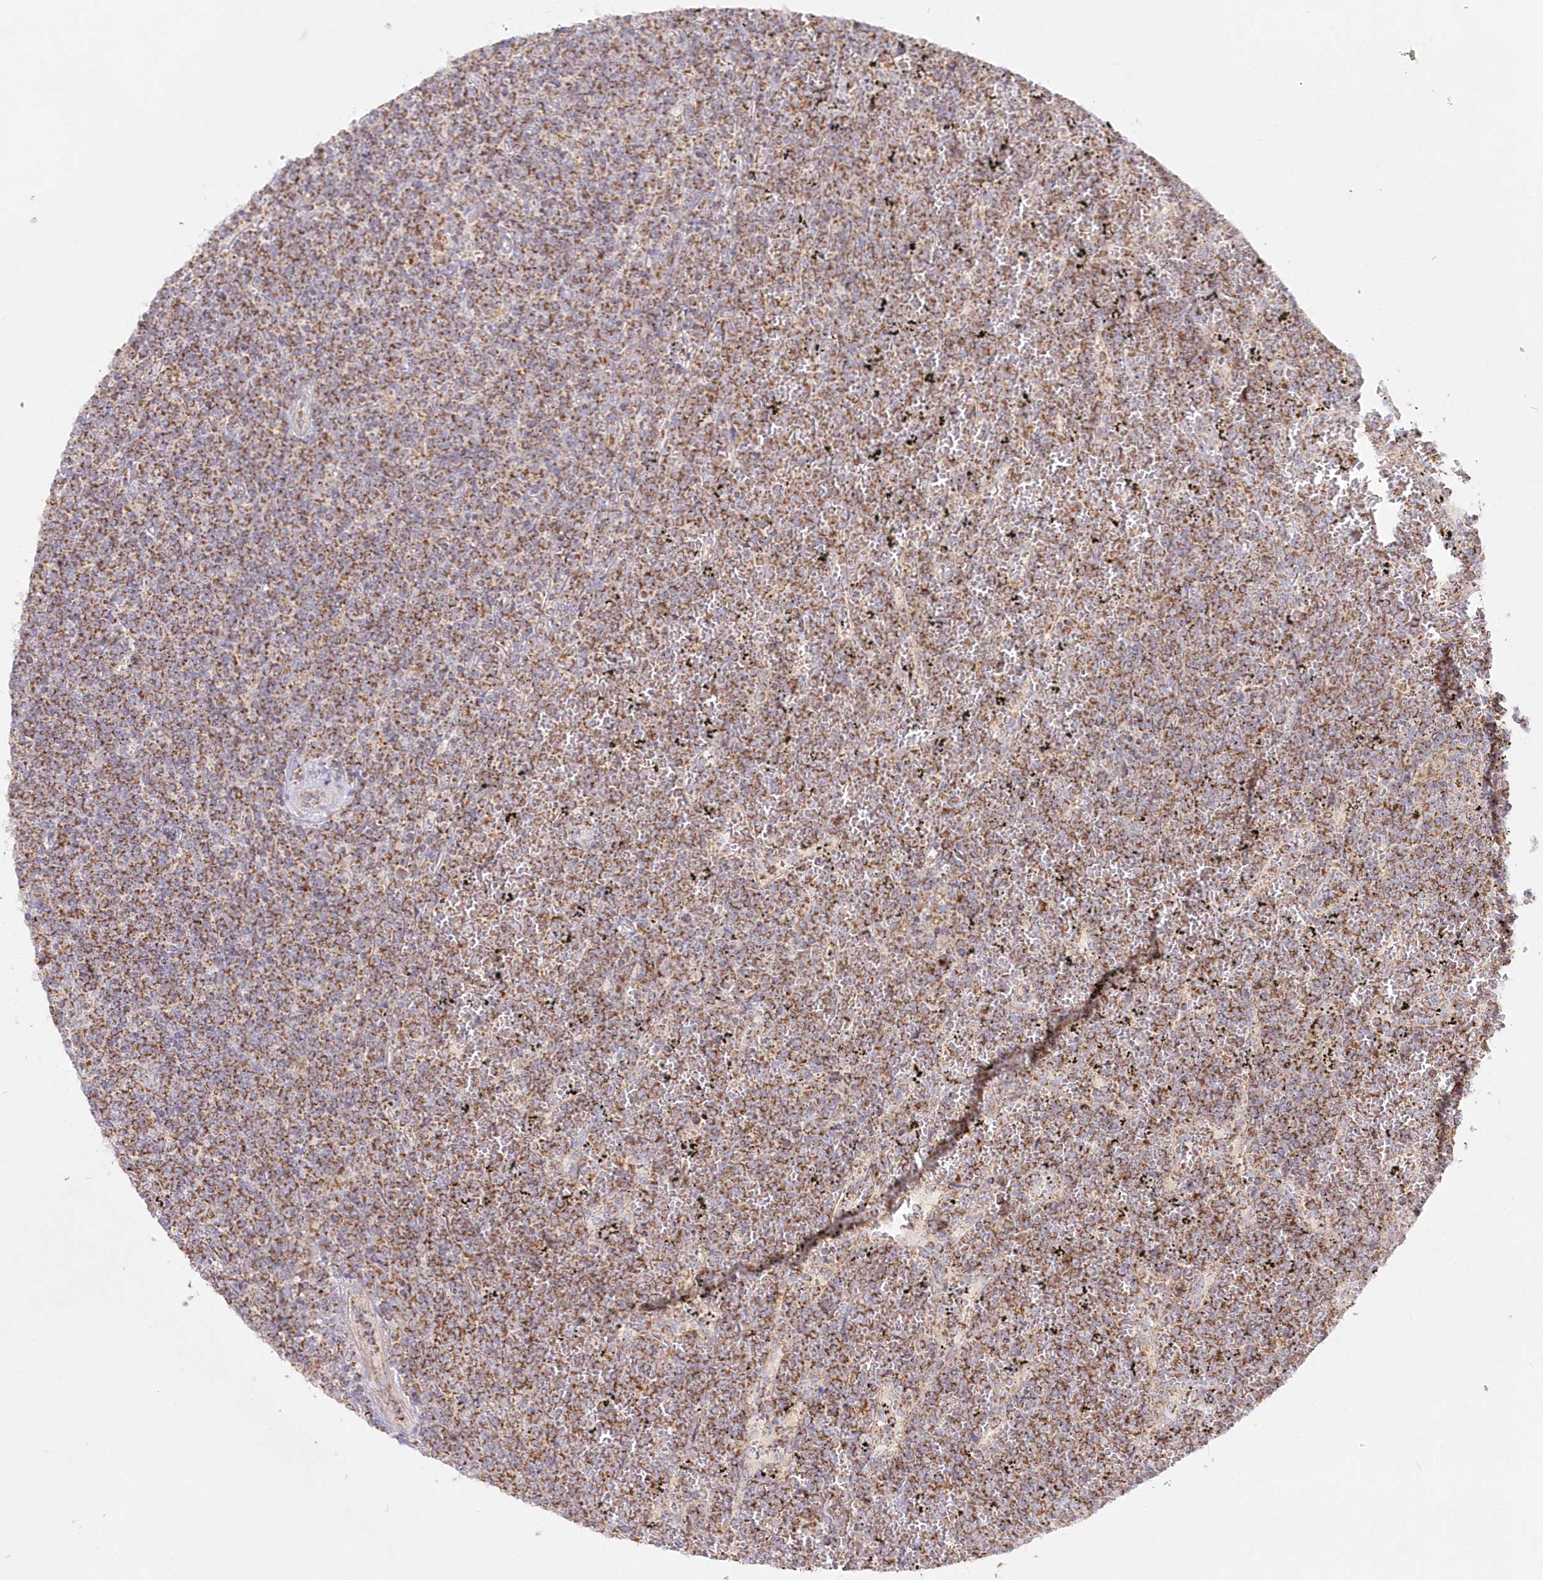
{"staining": {"intensity": "moderate", "quantity": ">75%", "location": "cytoplasmic/membranous"}, "tissue": "lymphoma", "cell_type": "Tumor cells", "image_type": "cancer", "snomed": [{"axis": "morphology", "description": "Malignant lymphoma, non-Hodgkin's type, Low grade"}, {"axis": "topography", "description": "Spleen"}], "caption": "Low-grade malignant lymphoma, non-Hodgkin's type tissue shows moderate cytoplasmic/membranous expression in about >75% of tumor cells, visualized by immunohistochemistry.", "gene": "DNA2", "patient": {"sex": "female", "age": 19}}